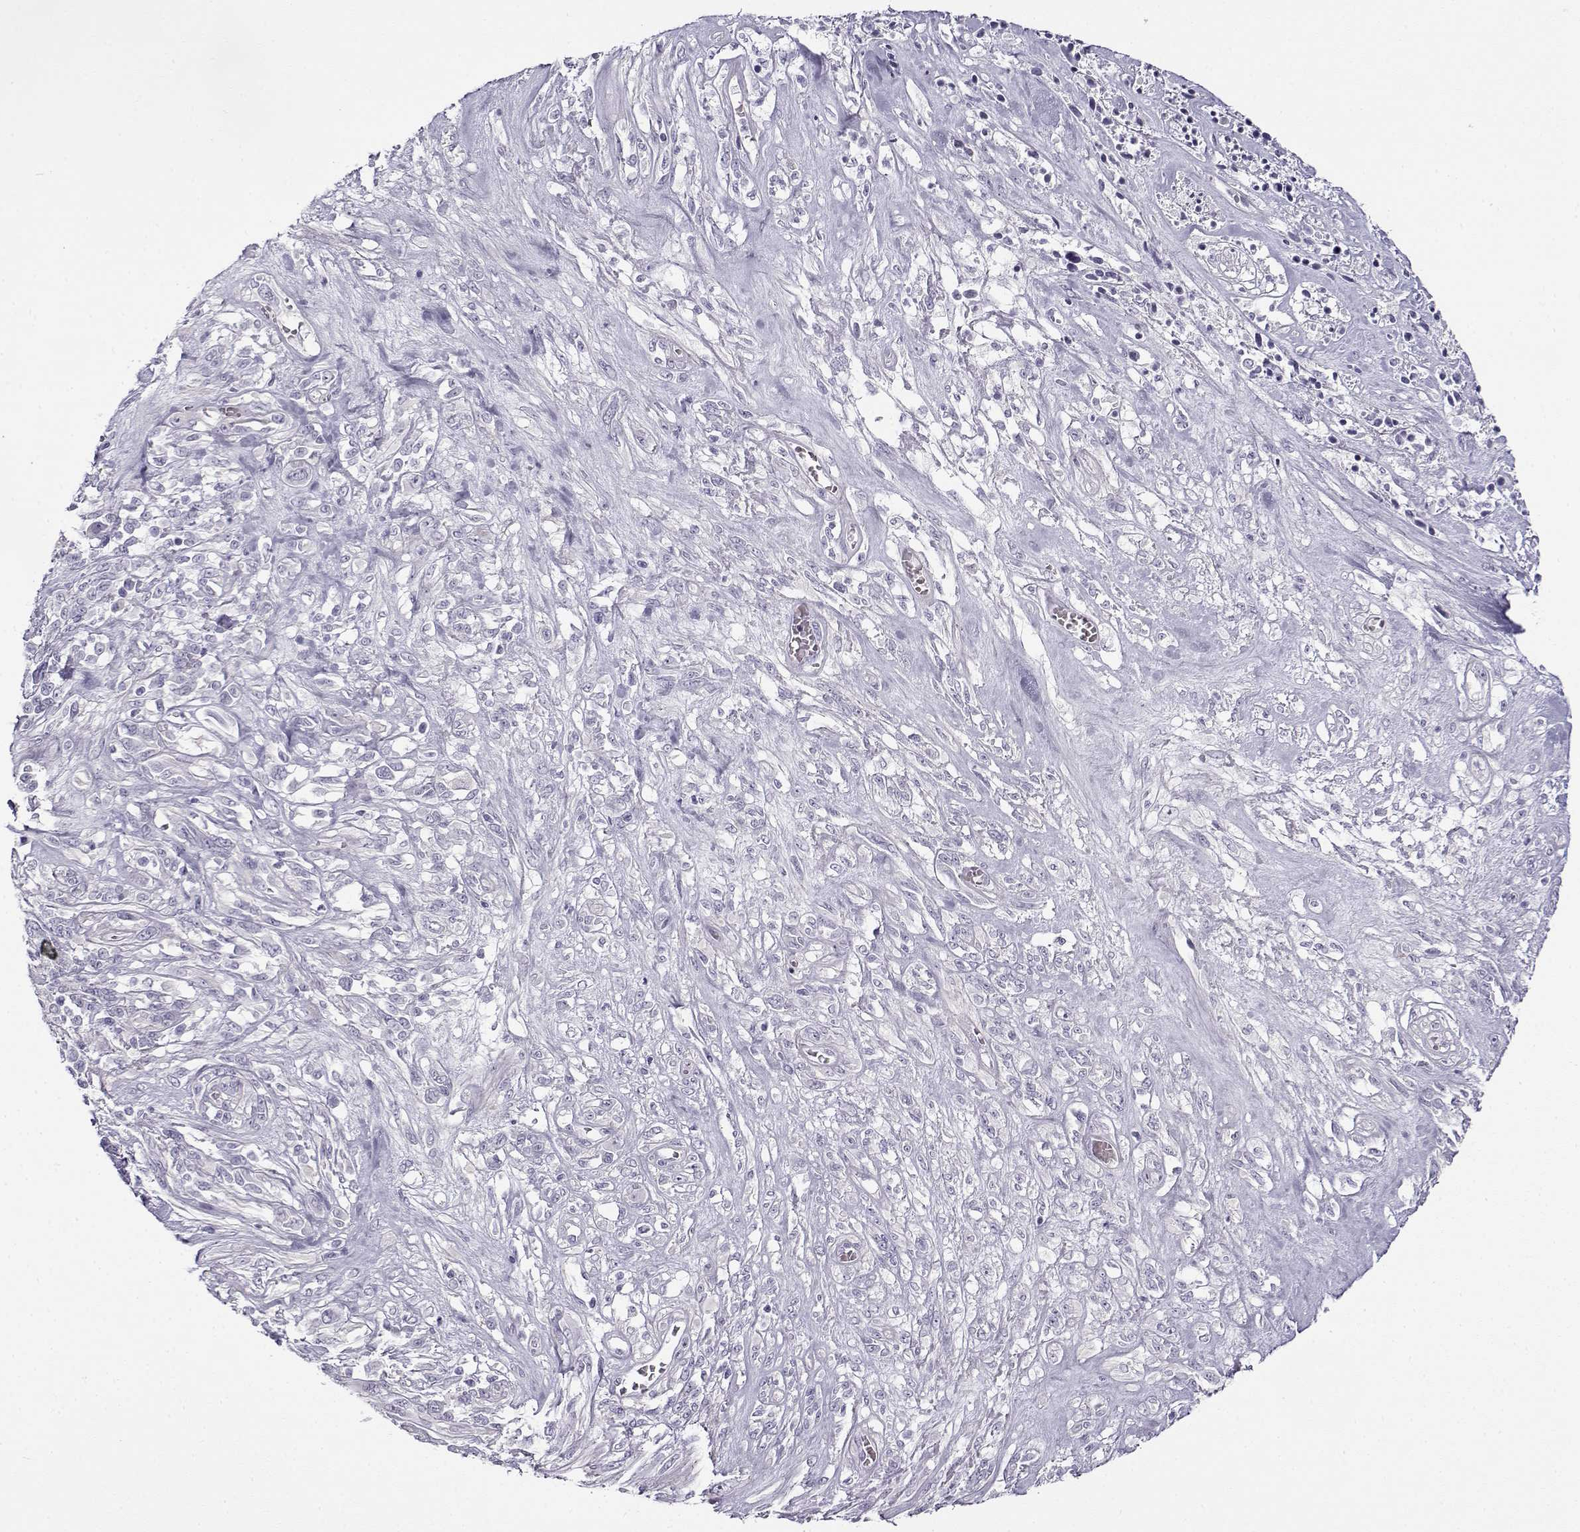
{"staining": {"intensity": "negative", "quantity": "none", "location": "none"}, "tissue": "melanoma", "cell_type": "Tumor cells", "image_type": "cancer", "snomed": [{"axis": "morphology", "description": "Malignant melanoma, NOS"}, {"axis": "topography", "description": "Skin"}], "caption": "Malignant melanoma stained for a protein using immunohistochemistry demonstrates no expression tumor cells.", "gene": "GTSF1L", "patient": {"sex": "female", "age": 91}}